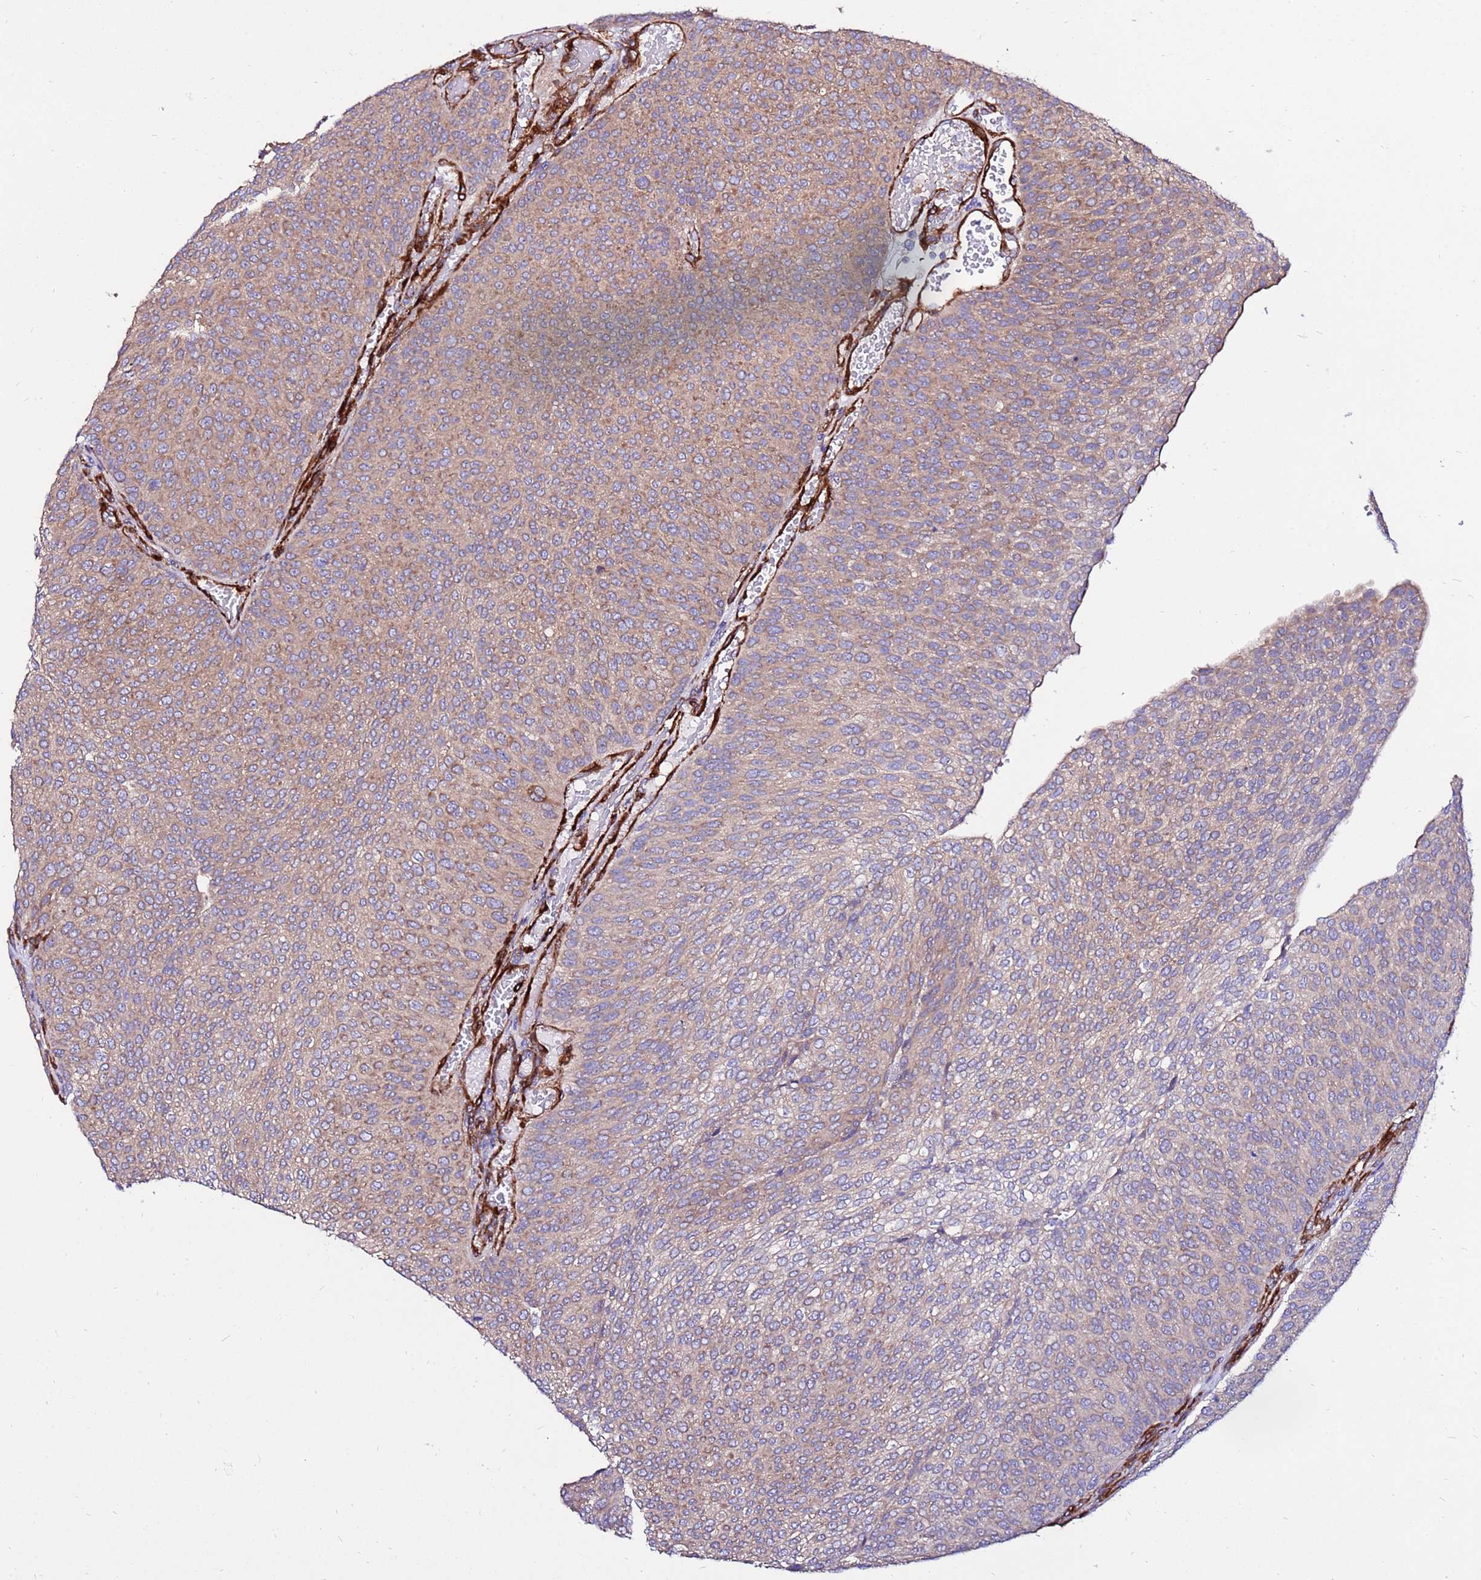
{"staining": {"intensity": "weak", "quantity": "25%-75%", "location": "cytoplasmic/membranous"}, "tissue": "urothelial cancer", "cell_type": "Tumor cells", "image_type": "cancer", "snomed": [{"axis": "morphology", "description": "Urothelial carcinoma, High grade"}, {"axis": "topography", "description": "Urinary bladder"}], "caption": "Human urothelial cancer stained for a protein (brown) demonstrates weak cytoplasmic/membranous positive positivity in approximately 25%-75% of tumor cells.", "gene": "EI24", "patient": {"sex": "female", "age": 79}}